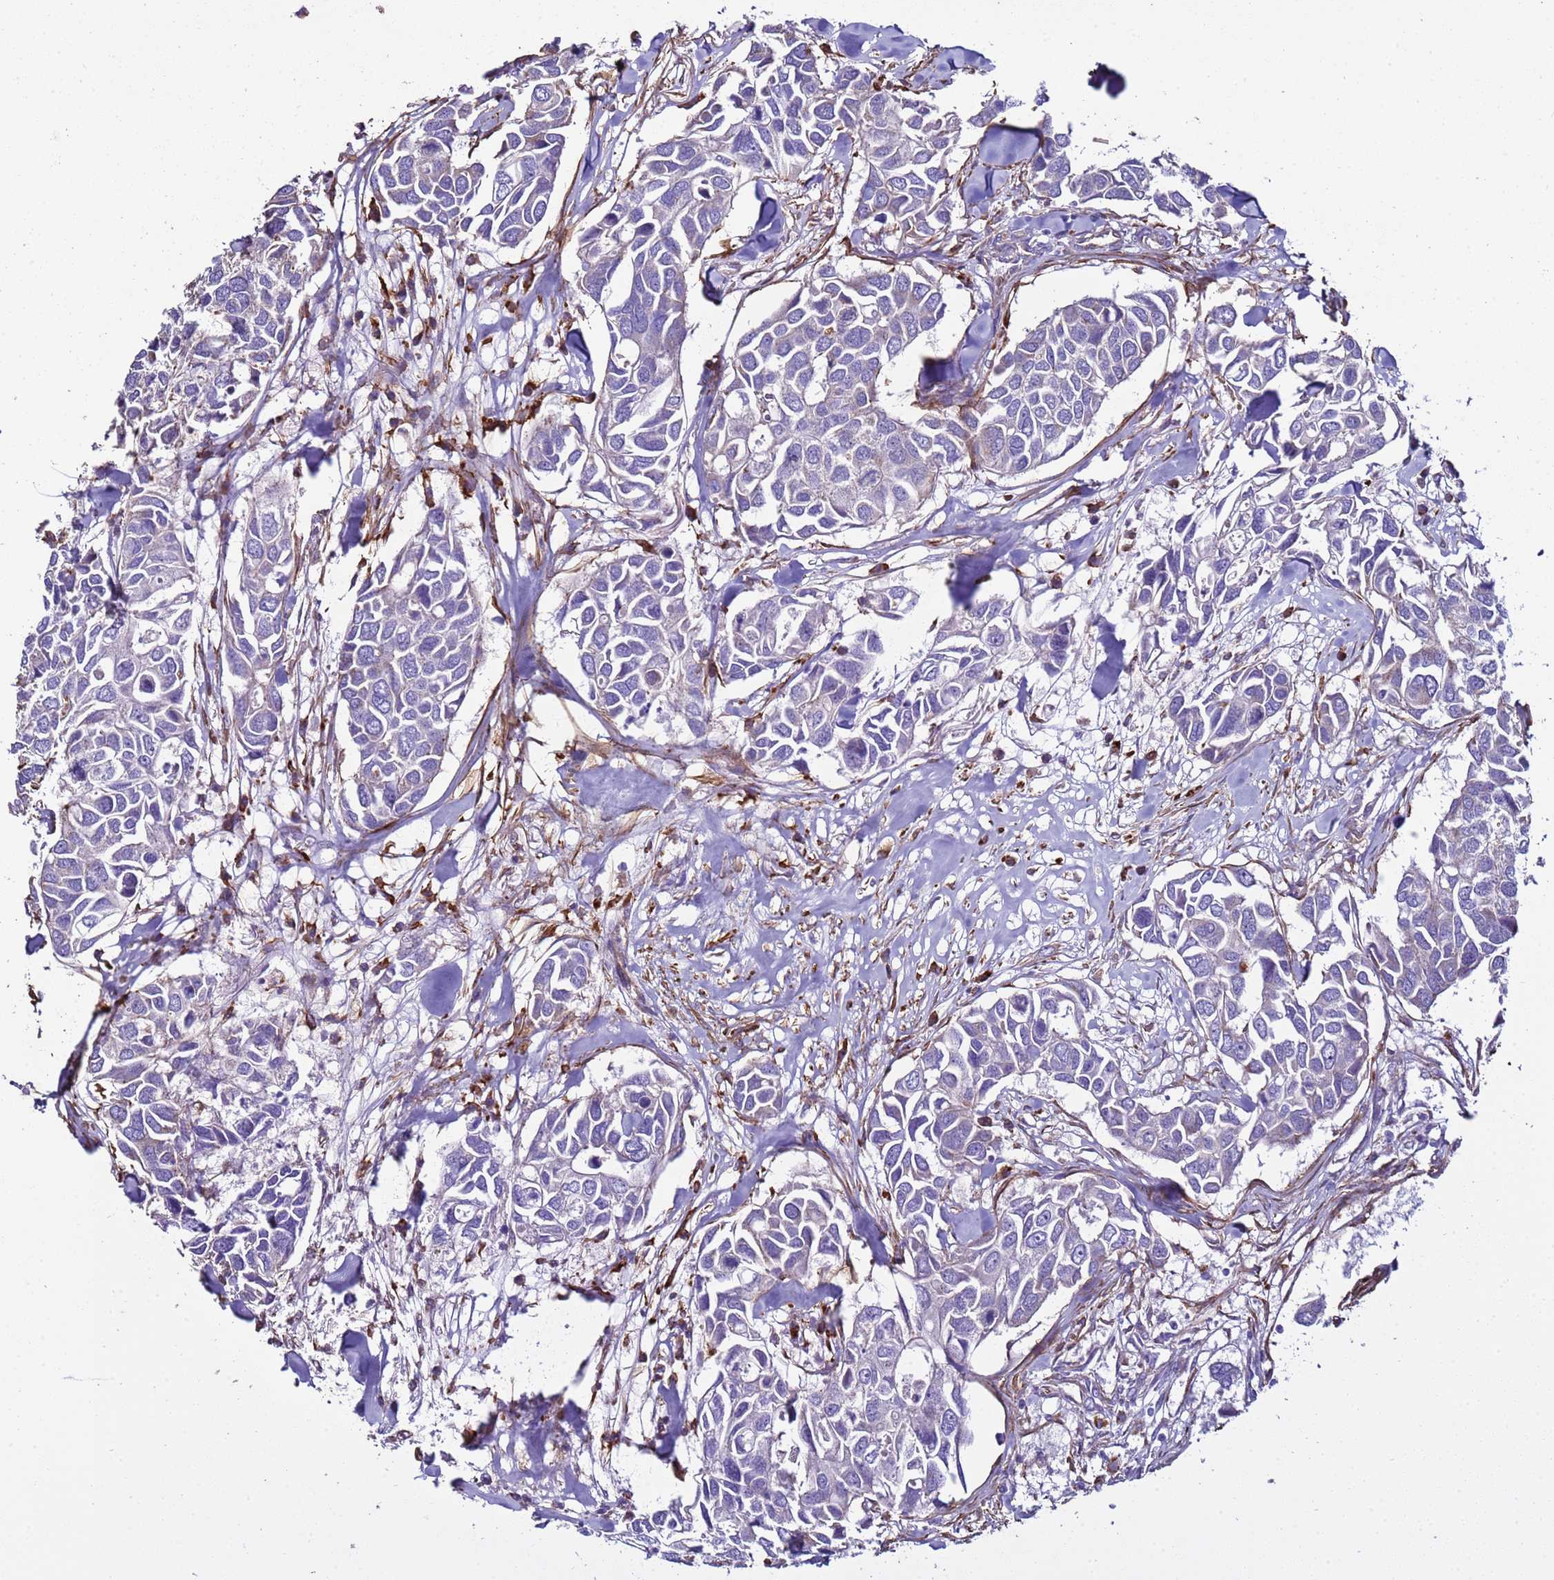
{"staining": {"intensity": "negative", "quantity": "none", "location": "none"}, "tissue": "breast cancer", "cell_type": "Tumor cells", "image_type": "cancer", "snomed": [{"axis": "morphology", "description": "Duct carcinoma"}, {"axis": "topography", "description": "Breast"}], "caption": "Tumor cells show no significant protein staining in breast cancer.", "gene": "RABL2B", "patient": {"sex": "female", "age": 83}}